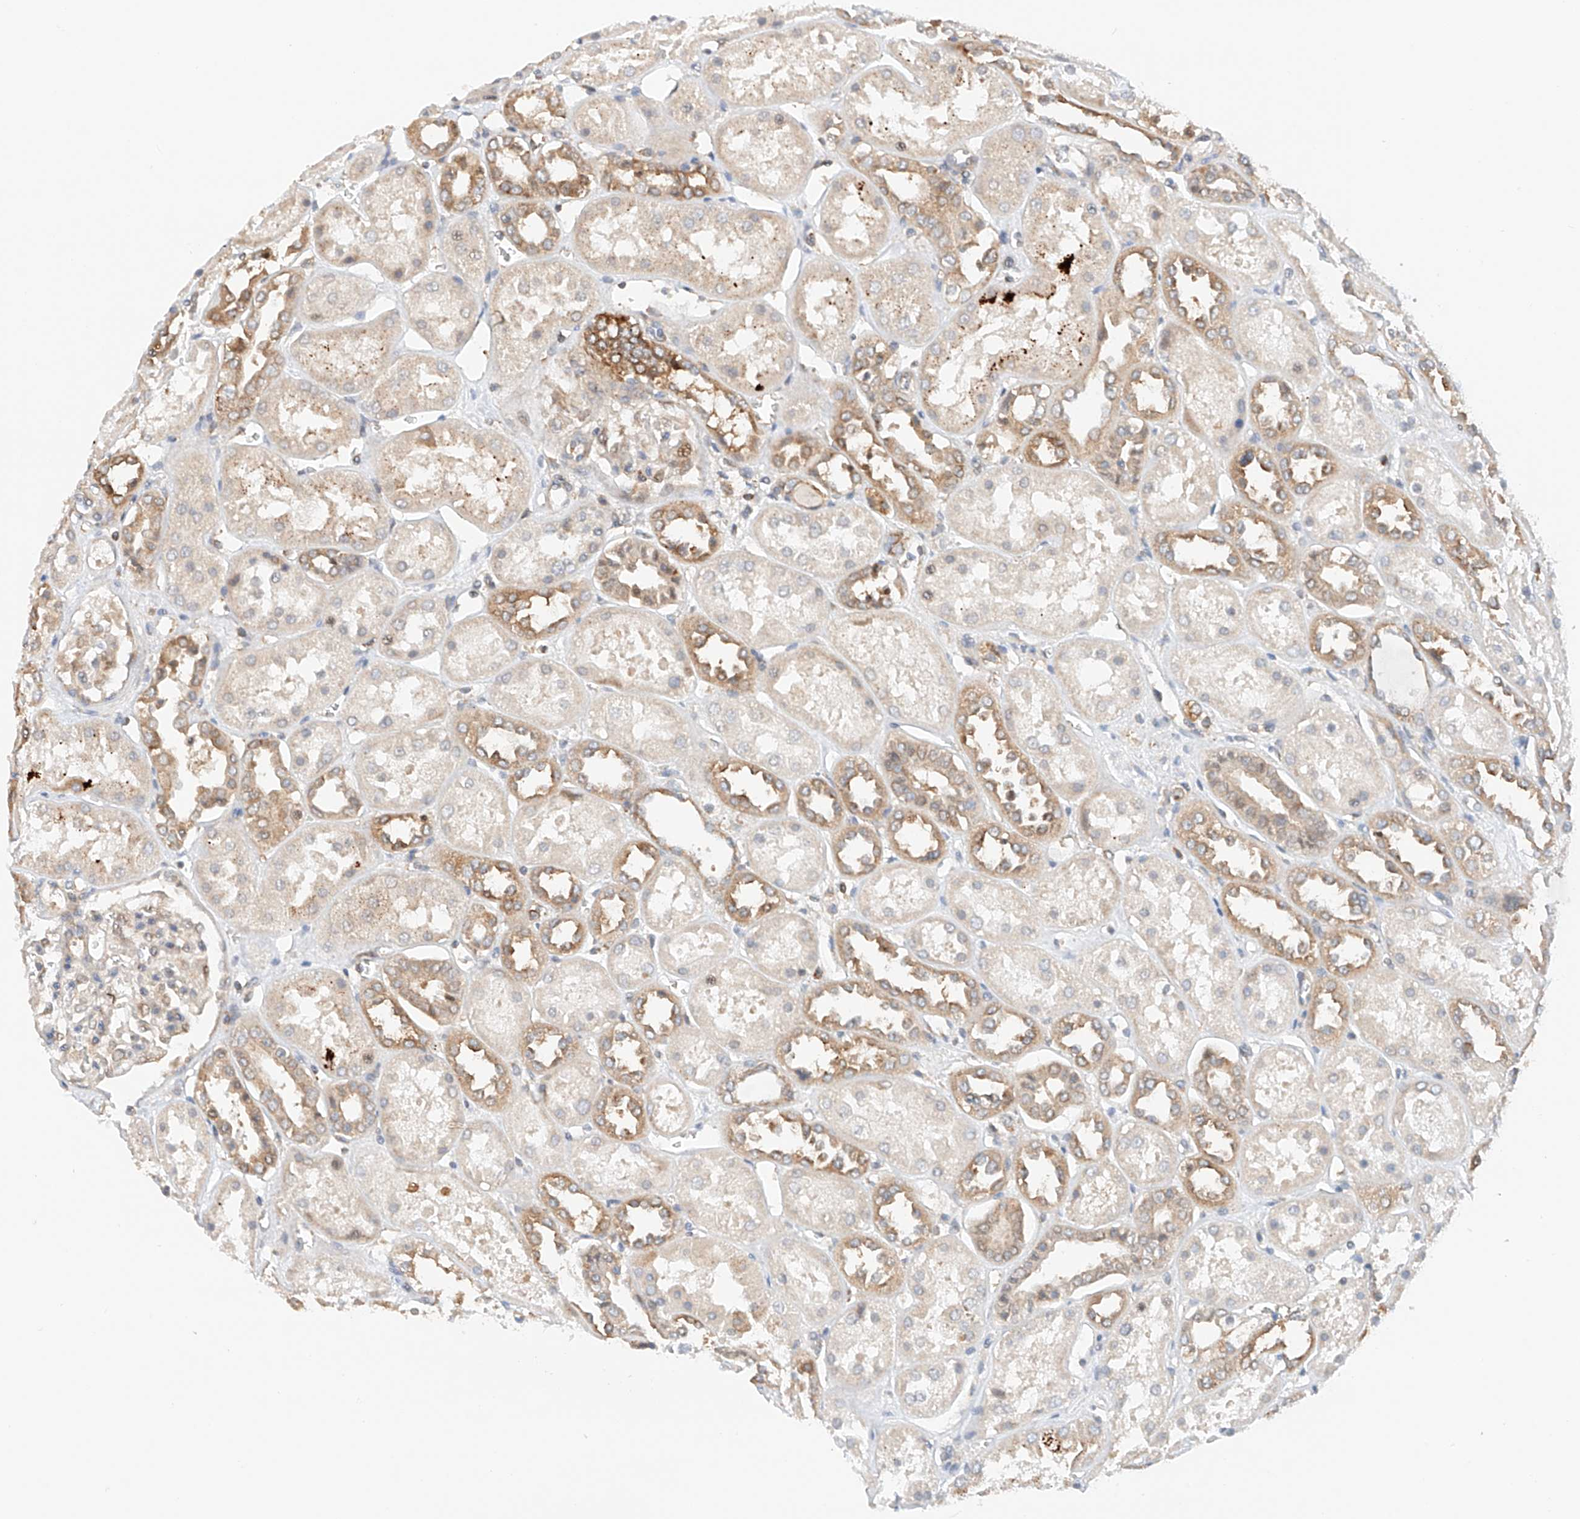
{"staining": {"intensity": "weak", "quantity": "<25%", "location": "cytoplasmic/membranous"}, "tissue": "kidney", "cell_type": "Cells in glomeruli", "image_type": "normal", "snomed": [{"axis": "morphology", "description": "Normal tissue, NOS"}, {"axis": "topography", "description": "Kidney"}], "caption": "Immunohistochemistry of benign kidney shows no expression in cells in glomeruli.", "gene": "MFN2", "patient": {"sex": "male", "age": 70}}